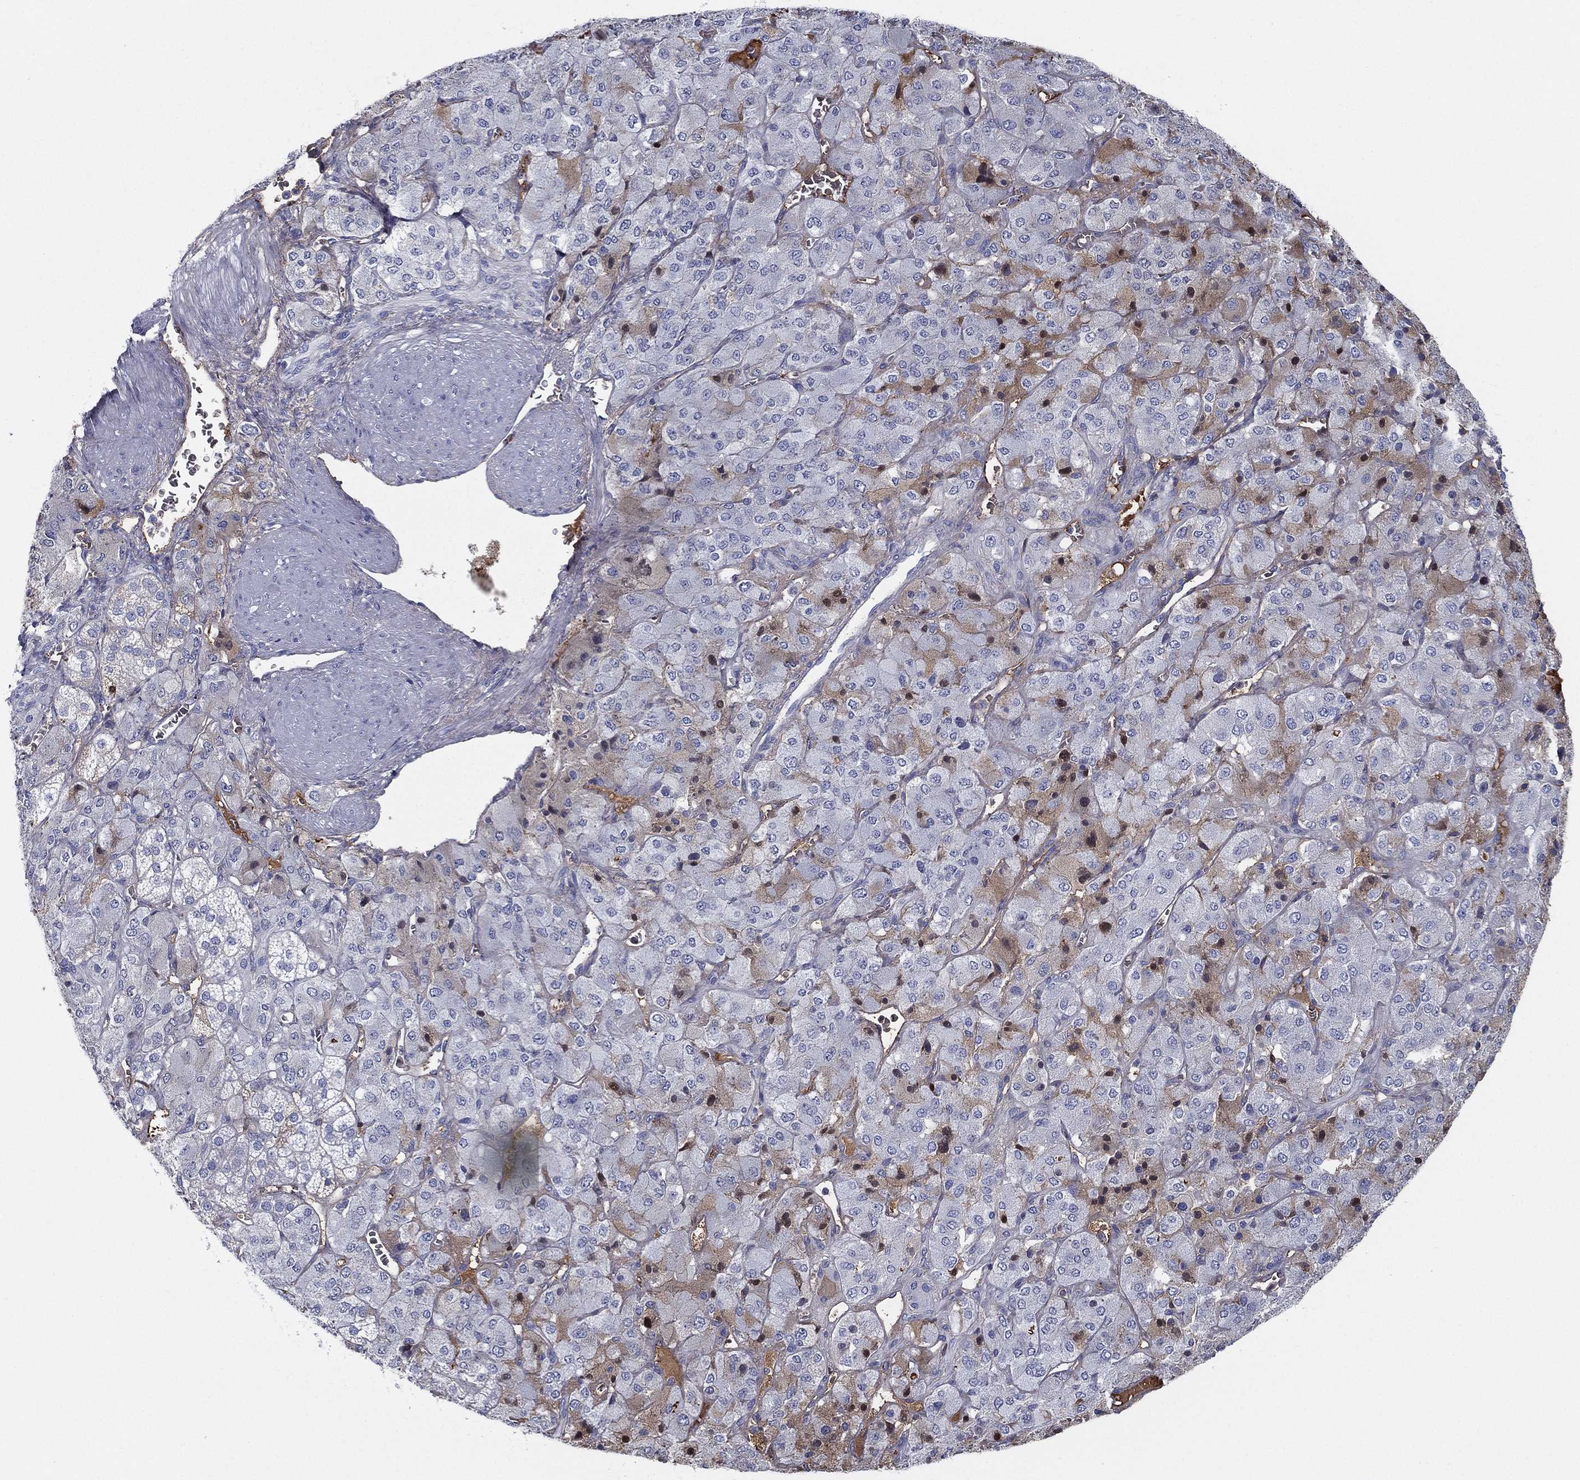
{"staining": {"intensity": "weak", "quantity": "<25%", "location": "cytoplasmic/membranous"}, "tissue": "adrenal gland", "cell_type": "Glandular cells", "image_type": "normal", "snomed": [{"axis": "morphology", "description": "Normal tissue, NOS"}, {"axis": "topography", "description": "Adrenal gland"}], "caption": "IHC image of benign adrenal gland stained for a protein (brown), which reveals no expression in glandular cells.", "gene": "IFNB1", "patient": {"sex": "female", "age": 60}}